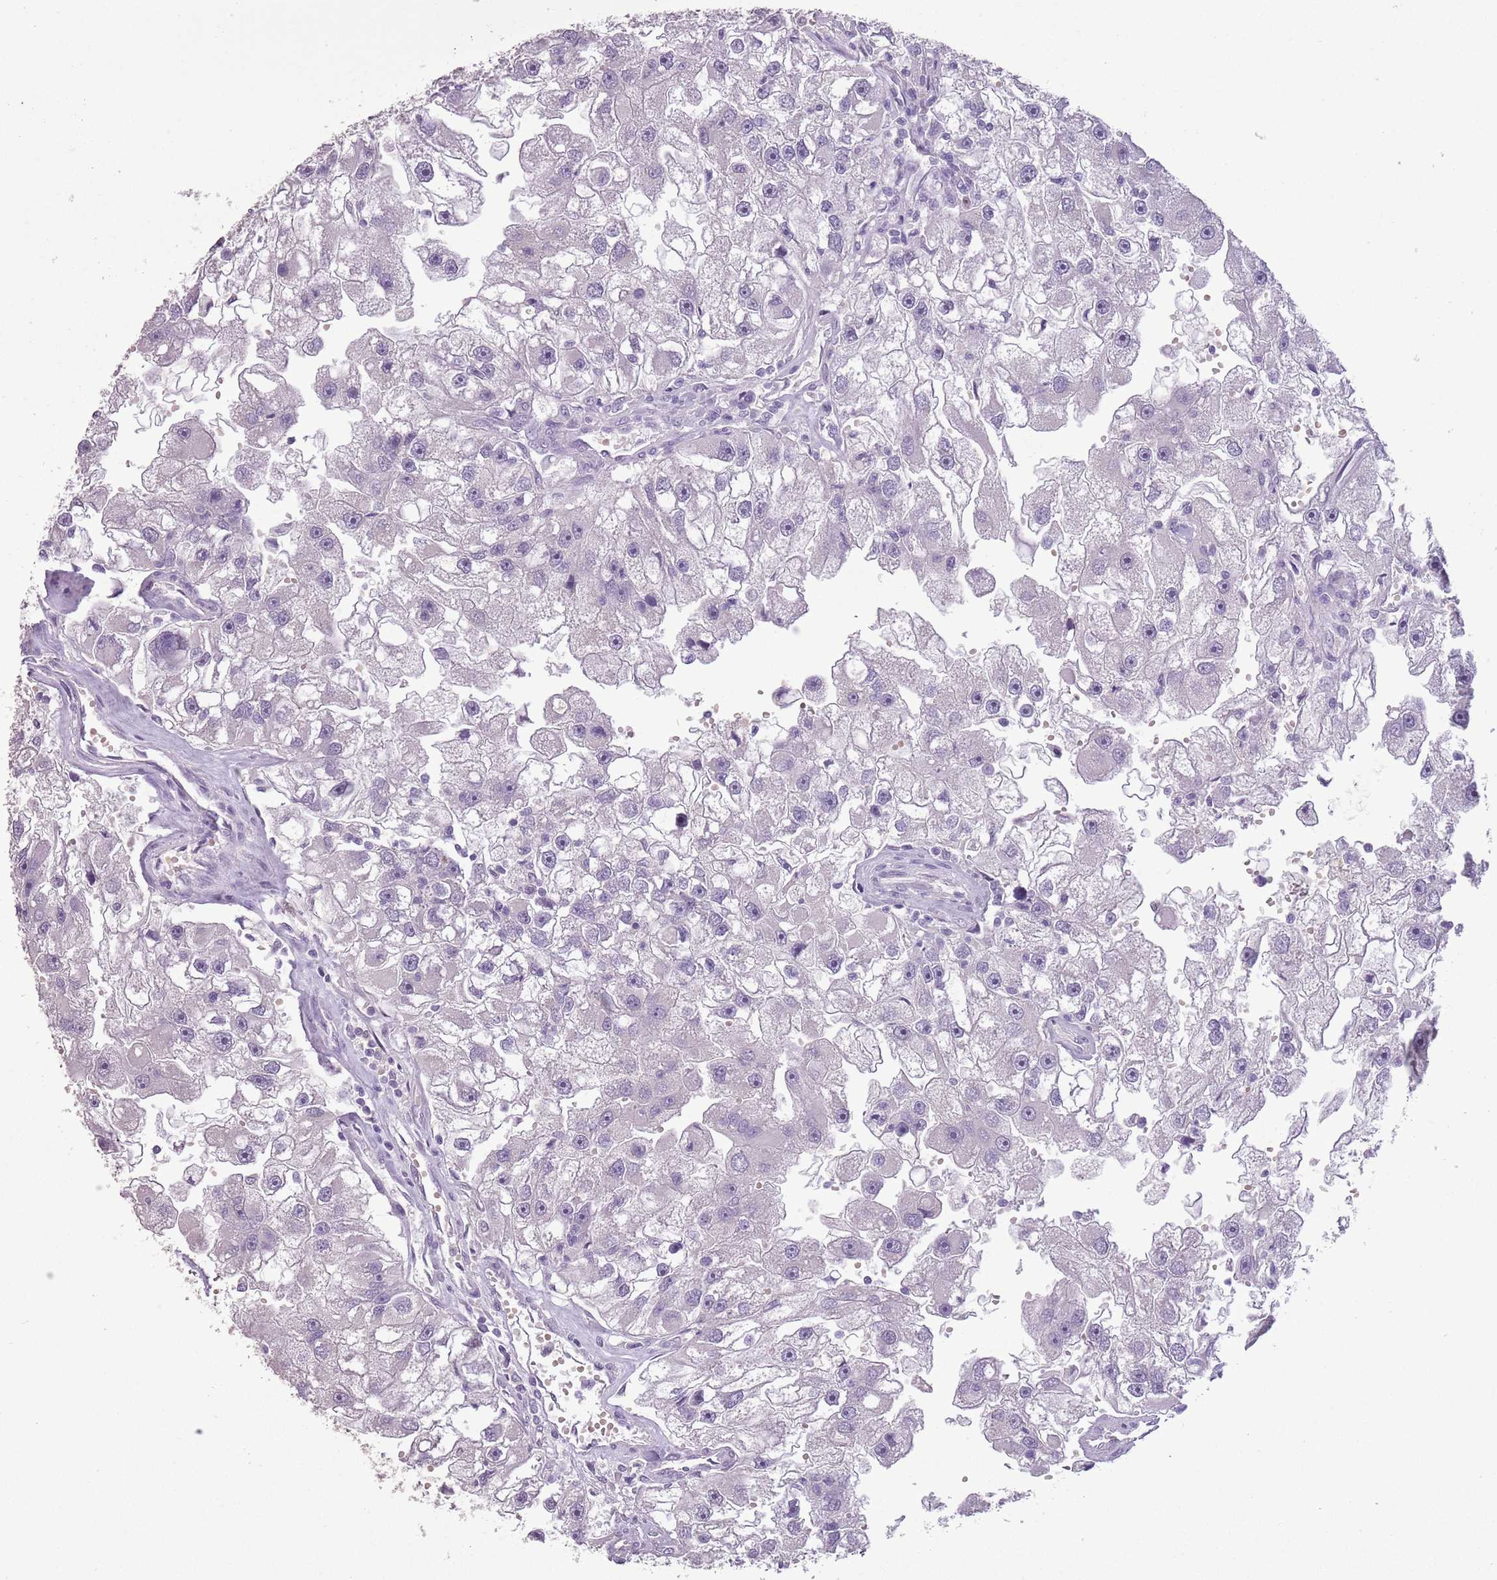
{"staining": {"intensity": "negative", "quantity": "none", "location": "none"}, "tissue": "renal cancer", "cell_type": "Tumor cells", "image_type": "cancer", "snomed": [{"axis": "morphology", "description": "Adenocarcinoma, NOS"}, {"axis": "topography", "description": "Kidney"}], "caption": "Immunohistochemistry image of renal cancer stained for a protein (brown), which displays no positivity in tumor cells. (IHC, brightfield microscopy, high magnification).", "gene": "CELF6", "patient": {"sex": "male", "age": 63}}